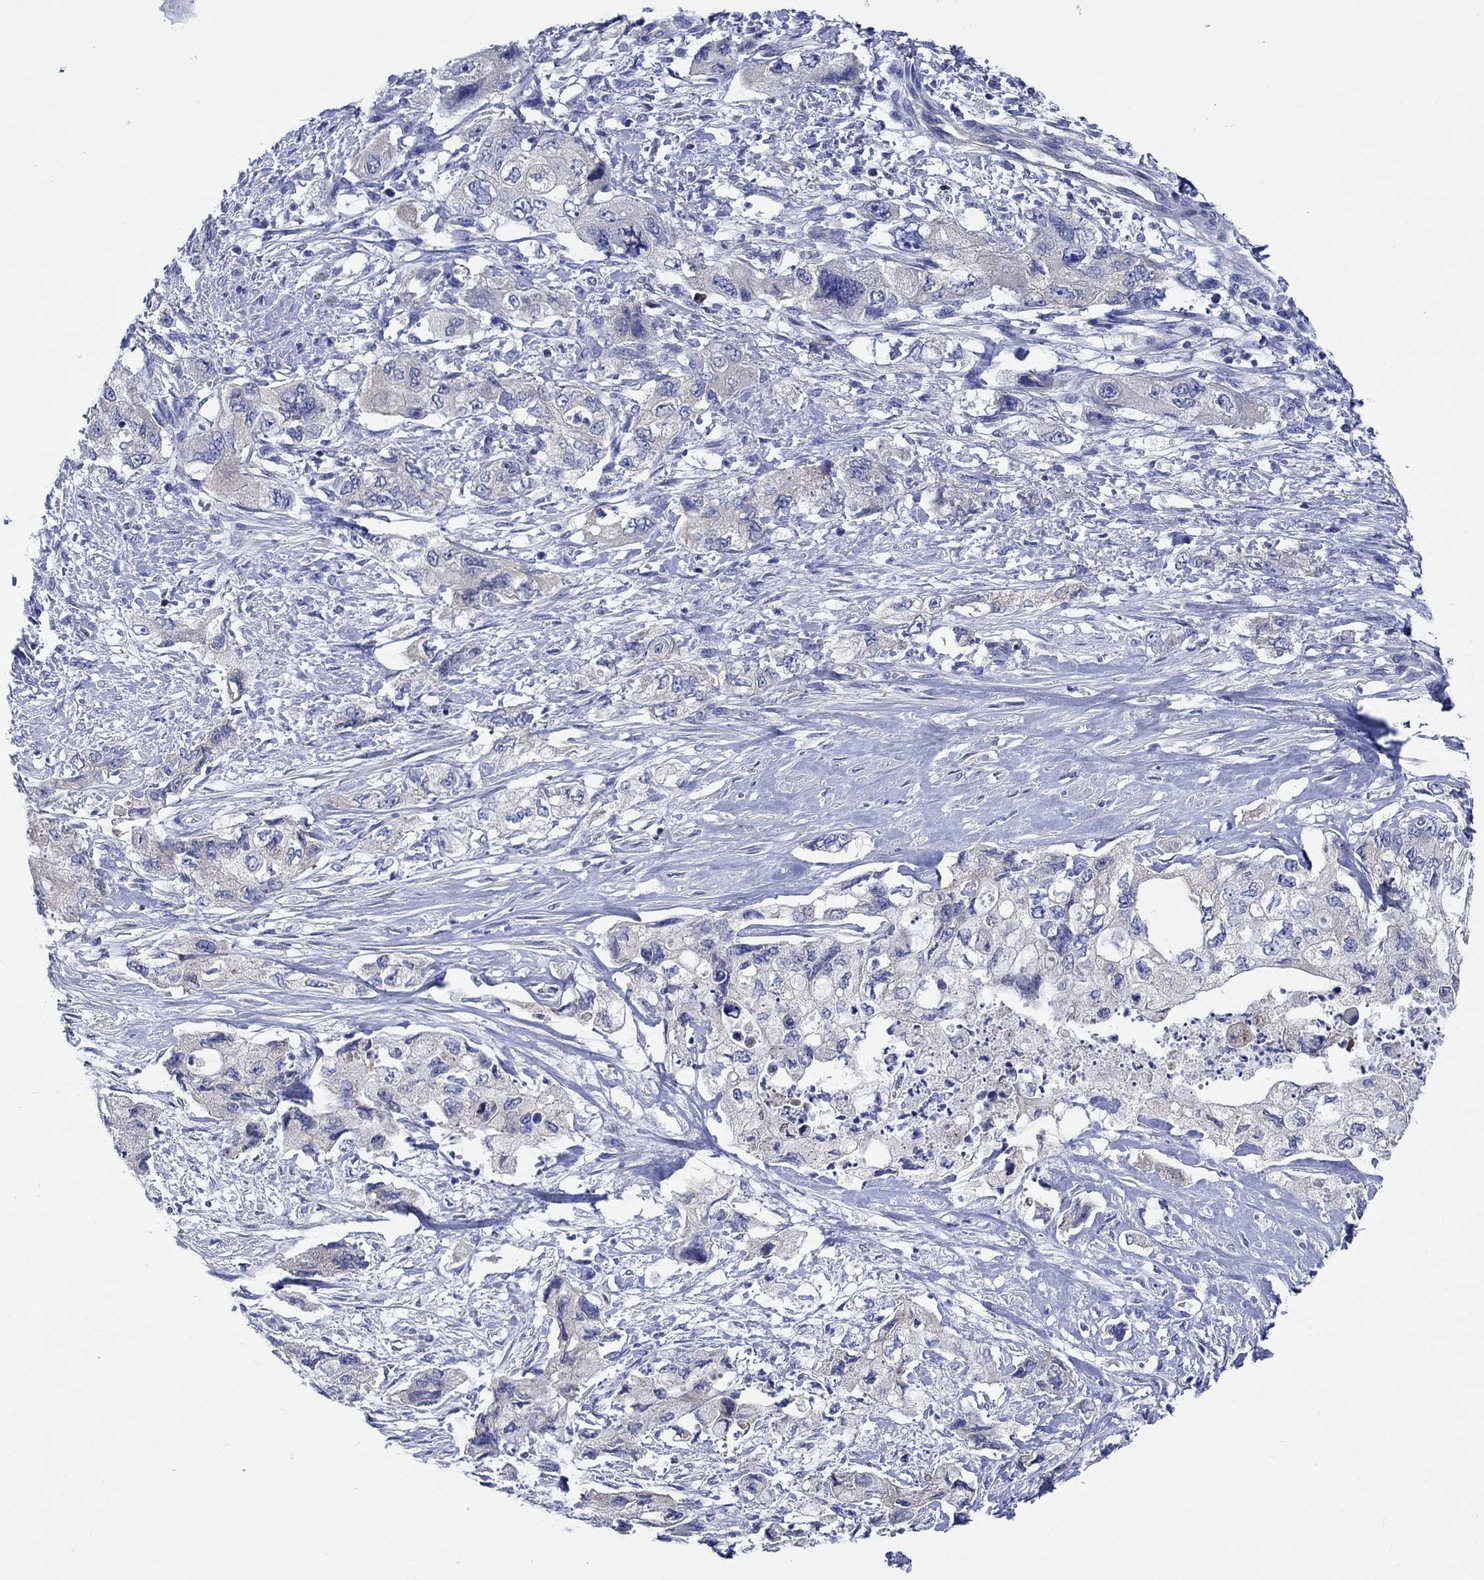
{"staining": {"intensity": "negative", "quantity": "none", "location": "none"}, "tissue": "pancreatic cancer", "cell_type": "Tumor cells", "image_type": "cancer", "snomed": [{"axis": "morphology", "description": "Adenocarcinoma, NOS"}, {"axis": "topography", "description": "Pancreas"}], "caption": "Tumor cells show no significant staining in pancreatic adenocarcinoma.", "gene": "TRIM16", "patient": {"sex": "female", "age": 73}}